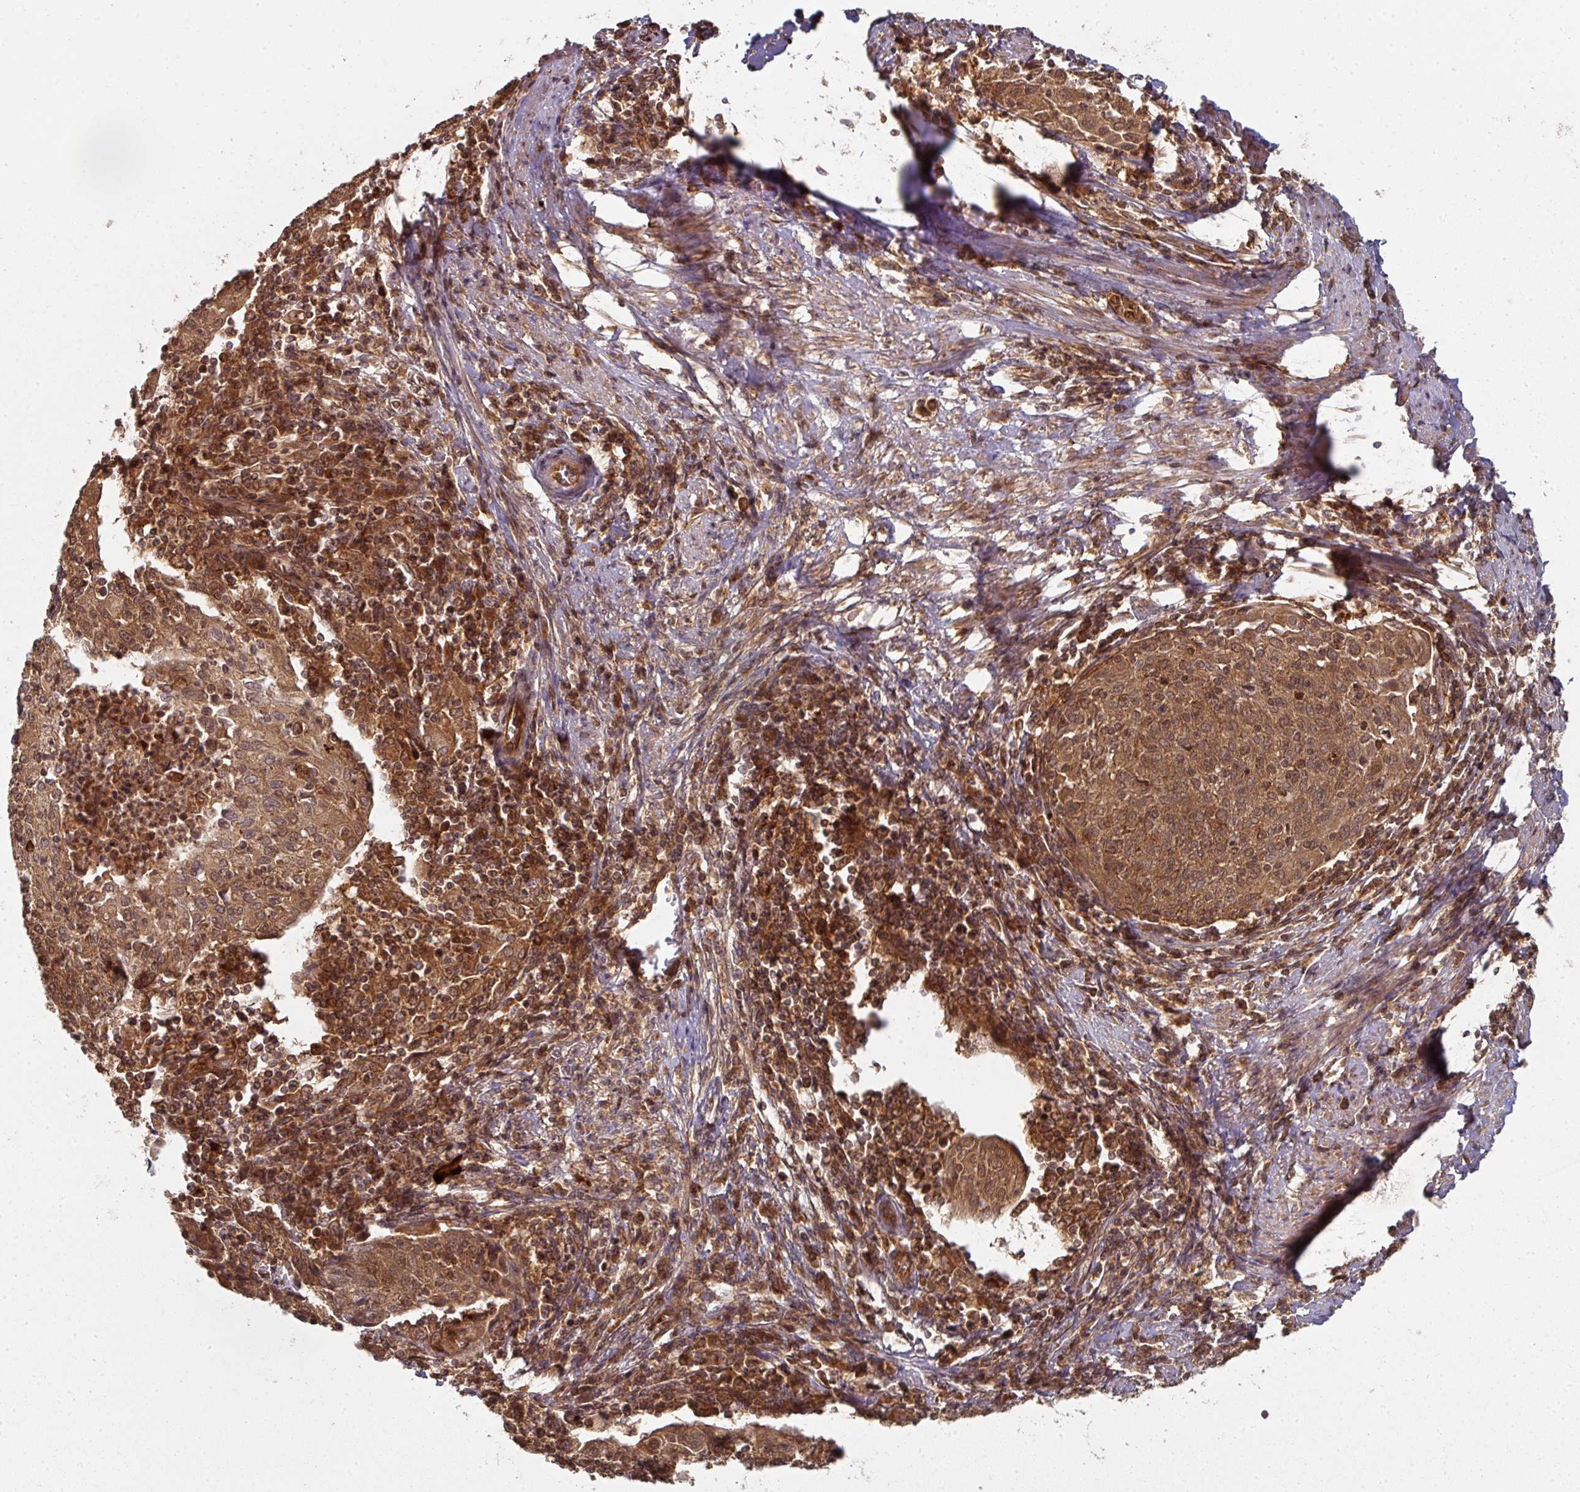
{"staining": {"intensity": "moderate", "quantity": ">75%", "location": "cytoplasmic/membranous,nuclear"}, "tissue": "cervical cancer", "cell_type": "Tumor cells", "image_type": "cancer", "snomed": [{"axis": "morphology", "description": "Squamous cell carcinoma, NOS"}, {"axis": "topography", "description": "Cervix"}], "caption": "IHC (DAB (3,3'-diaminobenzidine)) staining of squamous cell carcinoma (cervical) demonstrates moderate cytoplasmic/membranous and nuclear protein staining in approximately >75% of tumor cells.", "gene": "EIF4EBP2", "patient": {"sex": "female", "age": 52}}